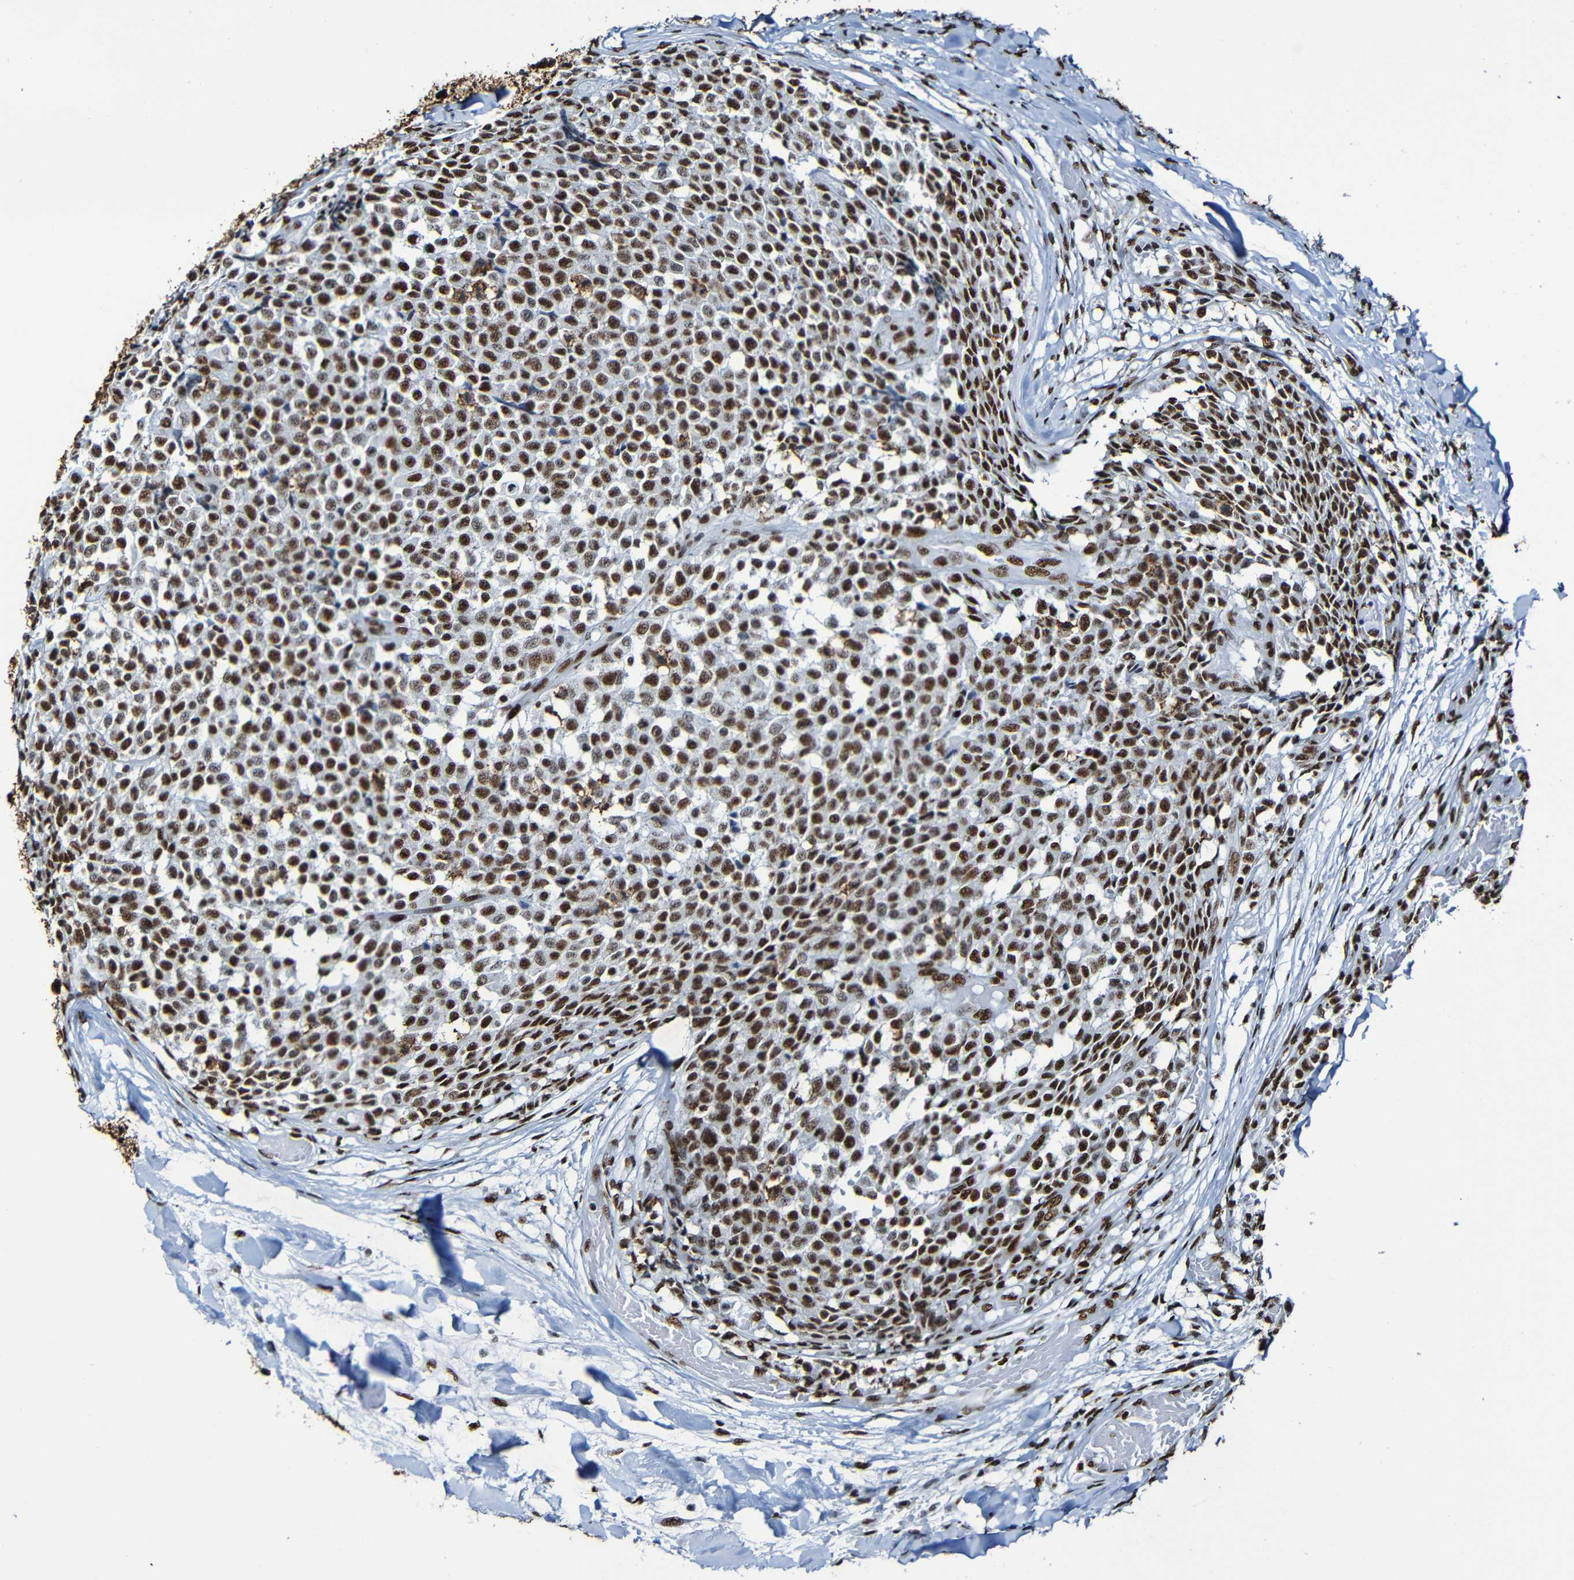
{"staining": {"intensity": "strong", "quantity": ">75%", "location": "nuclear"}, "tissue": "testis cancer", "cell_type": "Tumor cells", "image_type": "cancer", "snomed": [{"axis": "morphology", "description": "Seminoma, NOS"}, {"axis": "topography", "description": "Testis"}], "caption": "Immunohistochemical staining of seminoma (testis) reveals strong nuclear protein staining in about >75% of tumor cells.", "gene": "SRSF3", "patient": {"sex": "male", "age": 59}}